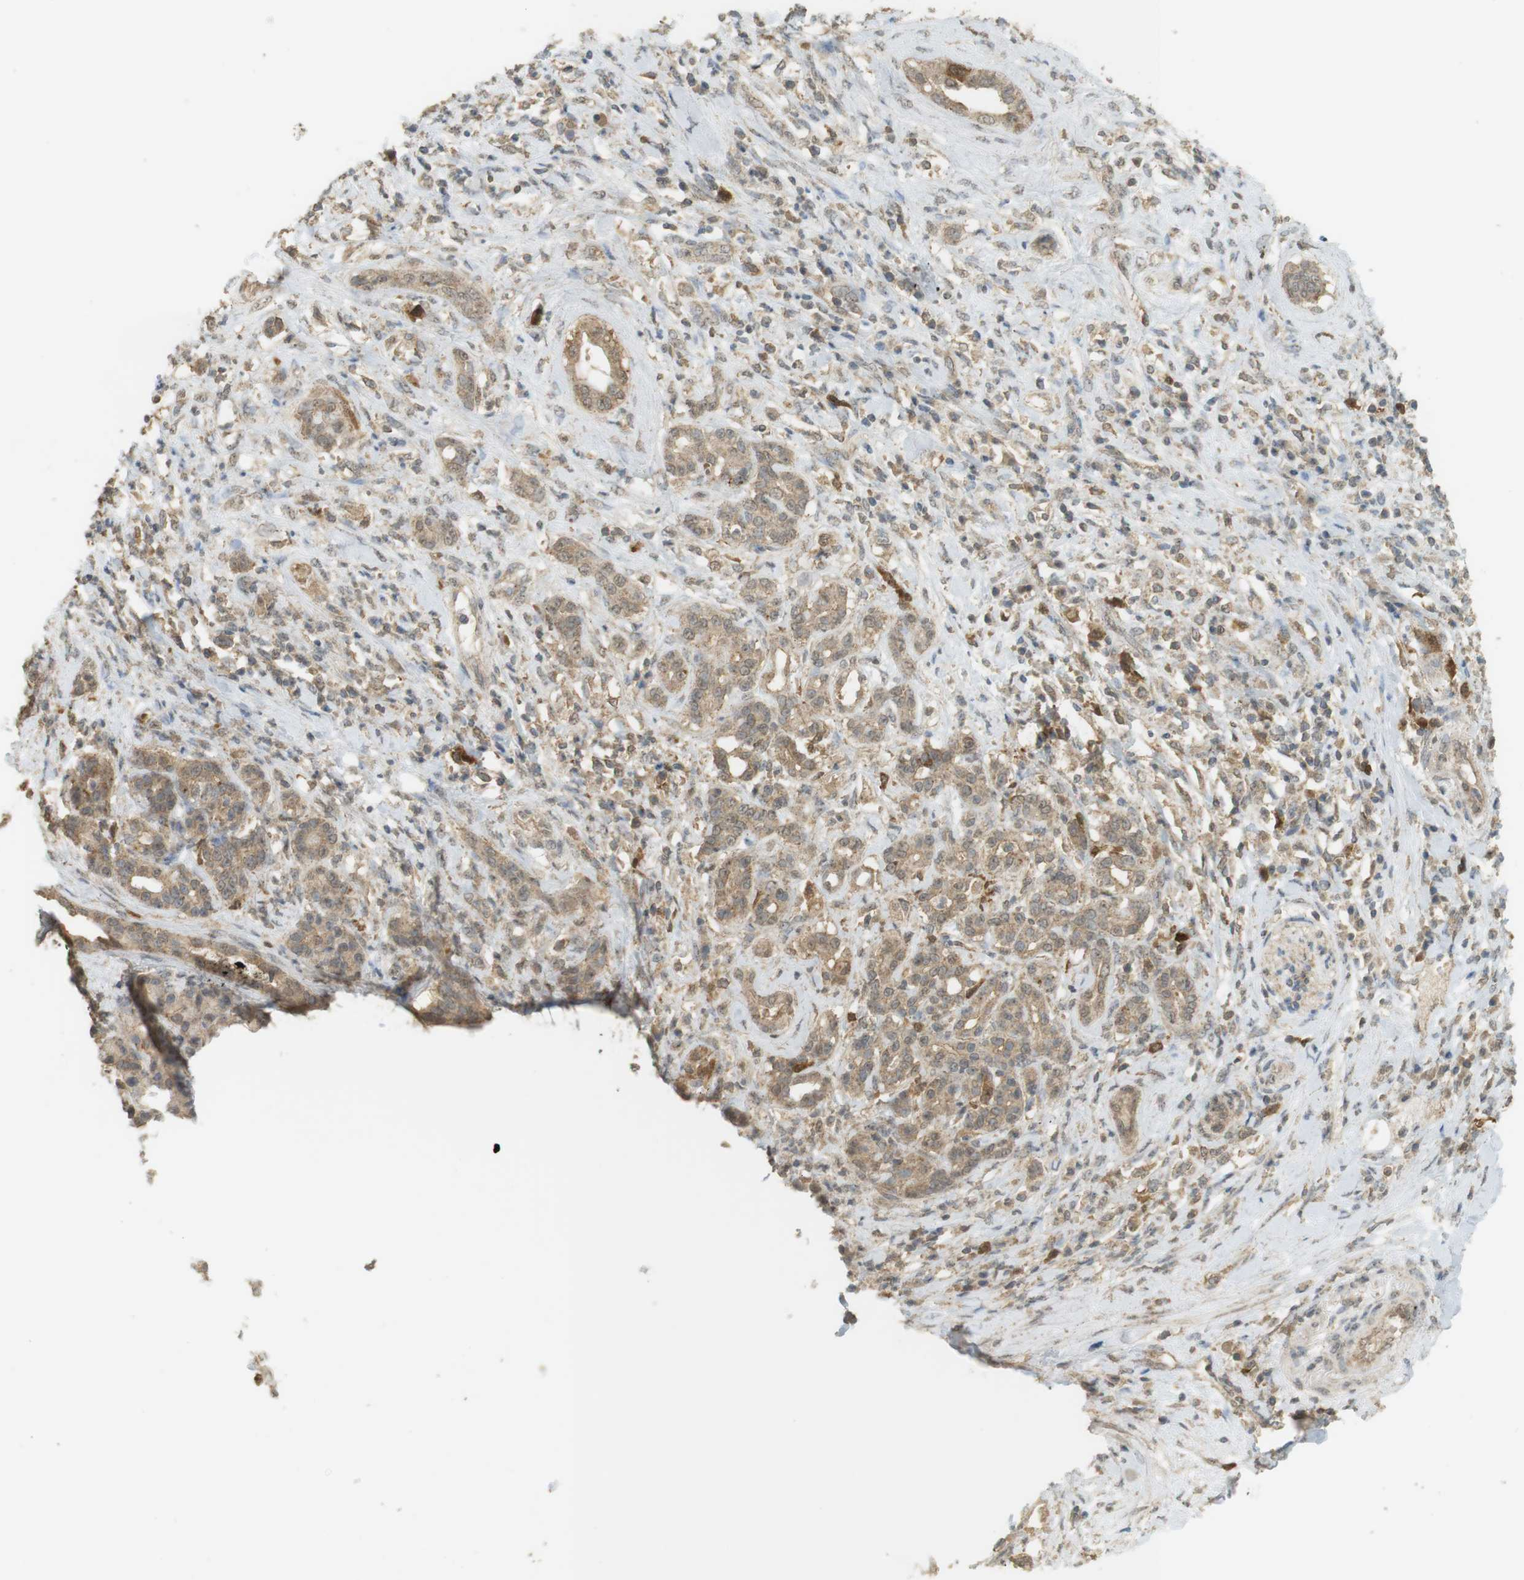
{"staining": {"intensity": "moderate", "quantity": "25%-75%", "location": "cytoplasmic/membranous,nuclear"}, "tissue": "pancreatic cancer", "cell_type": "Tumor cells", "image_type": "cancer", "snomed": [{"axis": "morphology", "description": "Adenocarcinoma, NOS"}, {"axis": "topography", "description": "Pancreas"}], "caption": "DAB (3,3'-diaminobenzidine) immunohistochemical staining of human adenocarcinoma (pancreatic) displays moderate cytoplasmic/membranous and nuclear protein positivity in about 25%-75% of tumor cells. (DAB (3,3'-diaminobenzidine) = brown stain, brightfield microscopy at high magnification).", "gene": "TTK", "patient": {"sex": "female", "age": 56}}